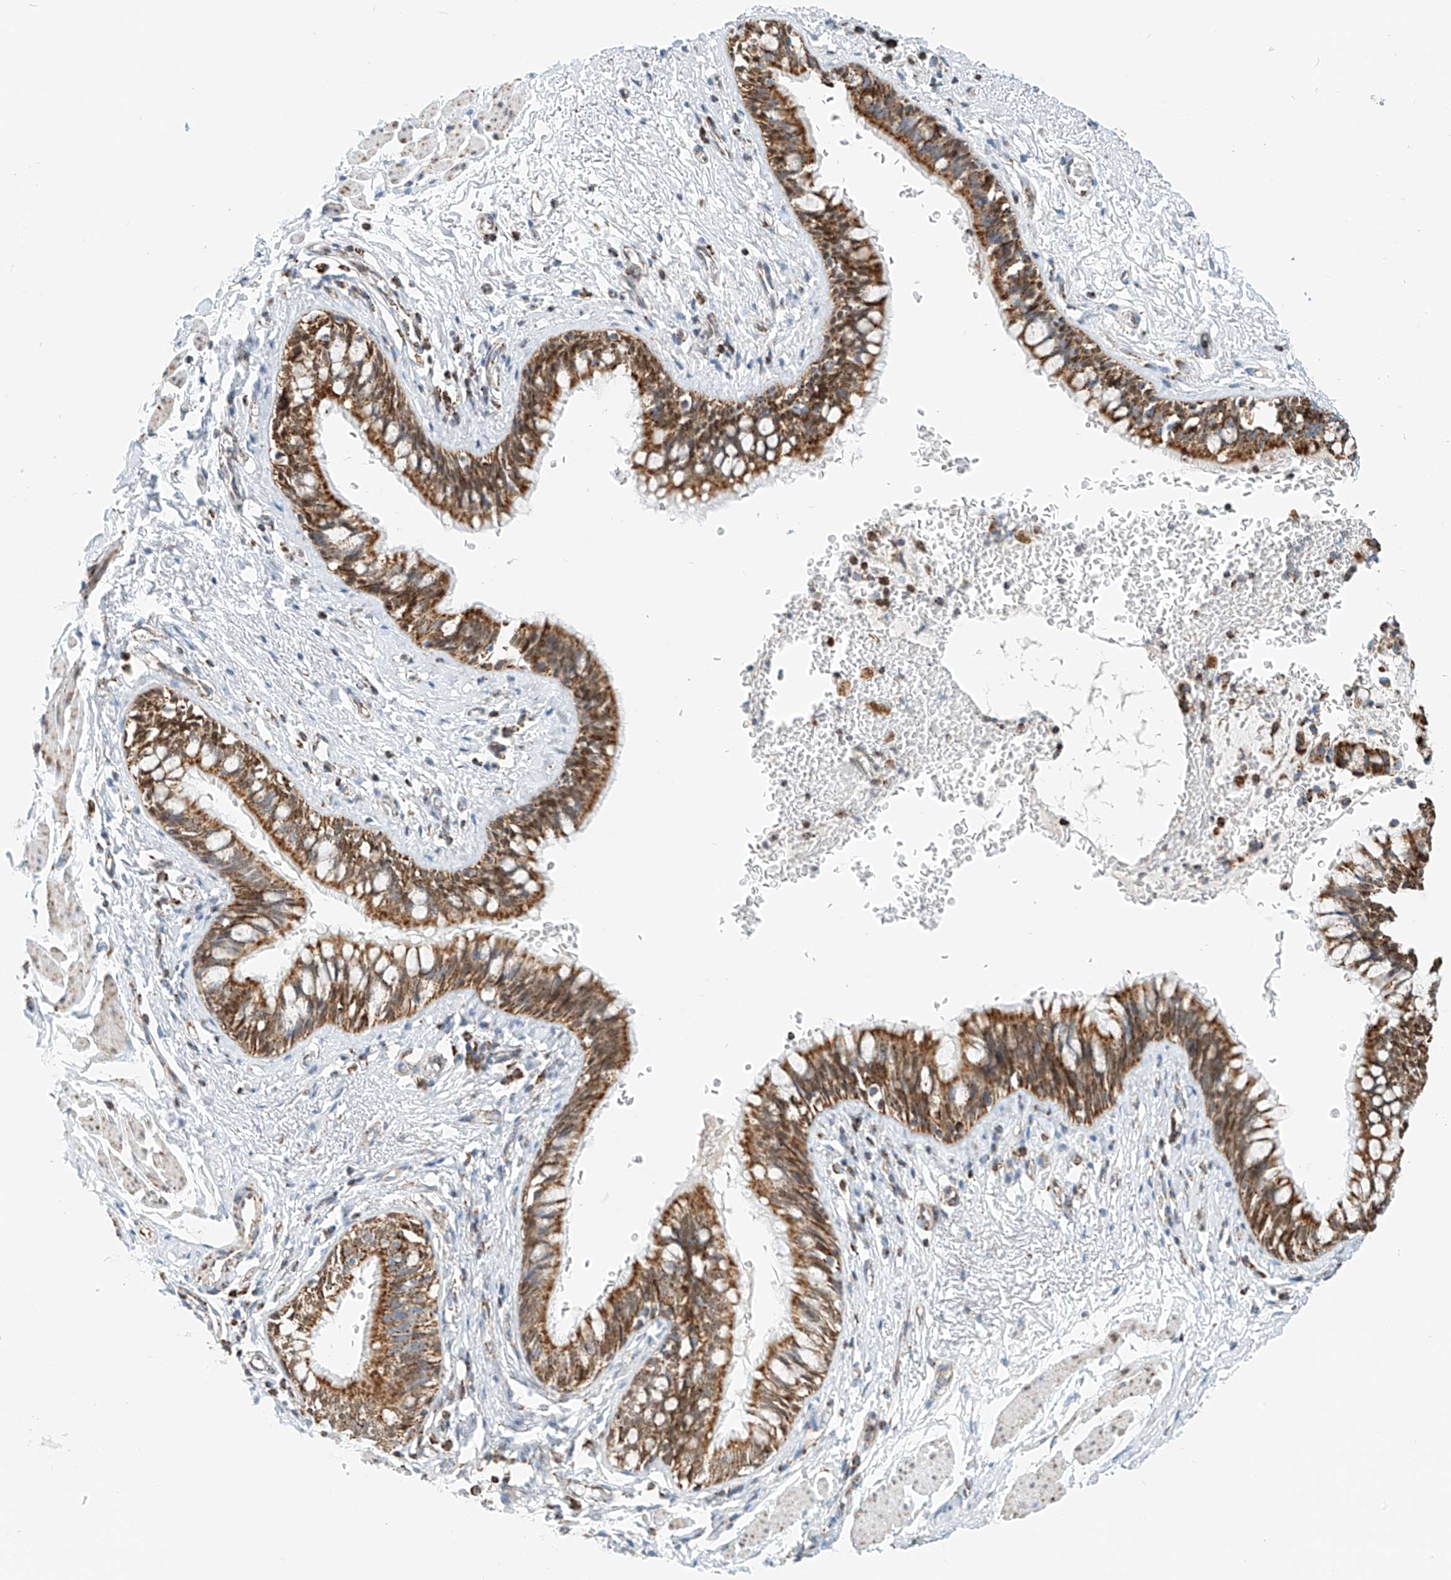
{"staining": {"intensity": "moderate", "quantity": ">75%", "location": "cytoplasmic/membranous"}, "tissue": "bronchus", "cell_type": "Respiratory epithelial cells", "image_type": "normal", "snomed": [{"axis": "morphology", "description": "Normal tissue, NOS"}, {"axis": "topography", "description": "Cartilage tissue"}, {"axis": "topography", "description": "Bronchus"}], "caption": "Immunohistochemistry photomicrograph of normal bronchus: human bronchus stained using immunohistochemistry (IHC) displays medium levels of moderate protein expression localized specifically in the cytoplasmic/membranous of respiratory epithelial cells, appearing as a cytoplasmic/membranous brown color.", "gene": "PPA2", "patient": {"sex": "female", "age": 36}}